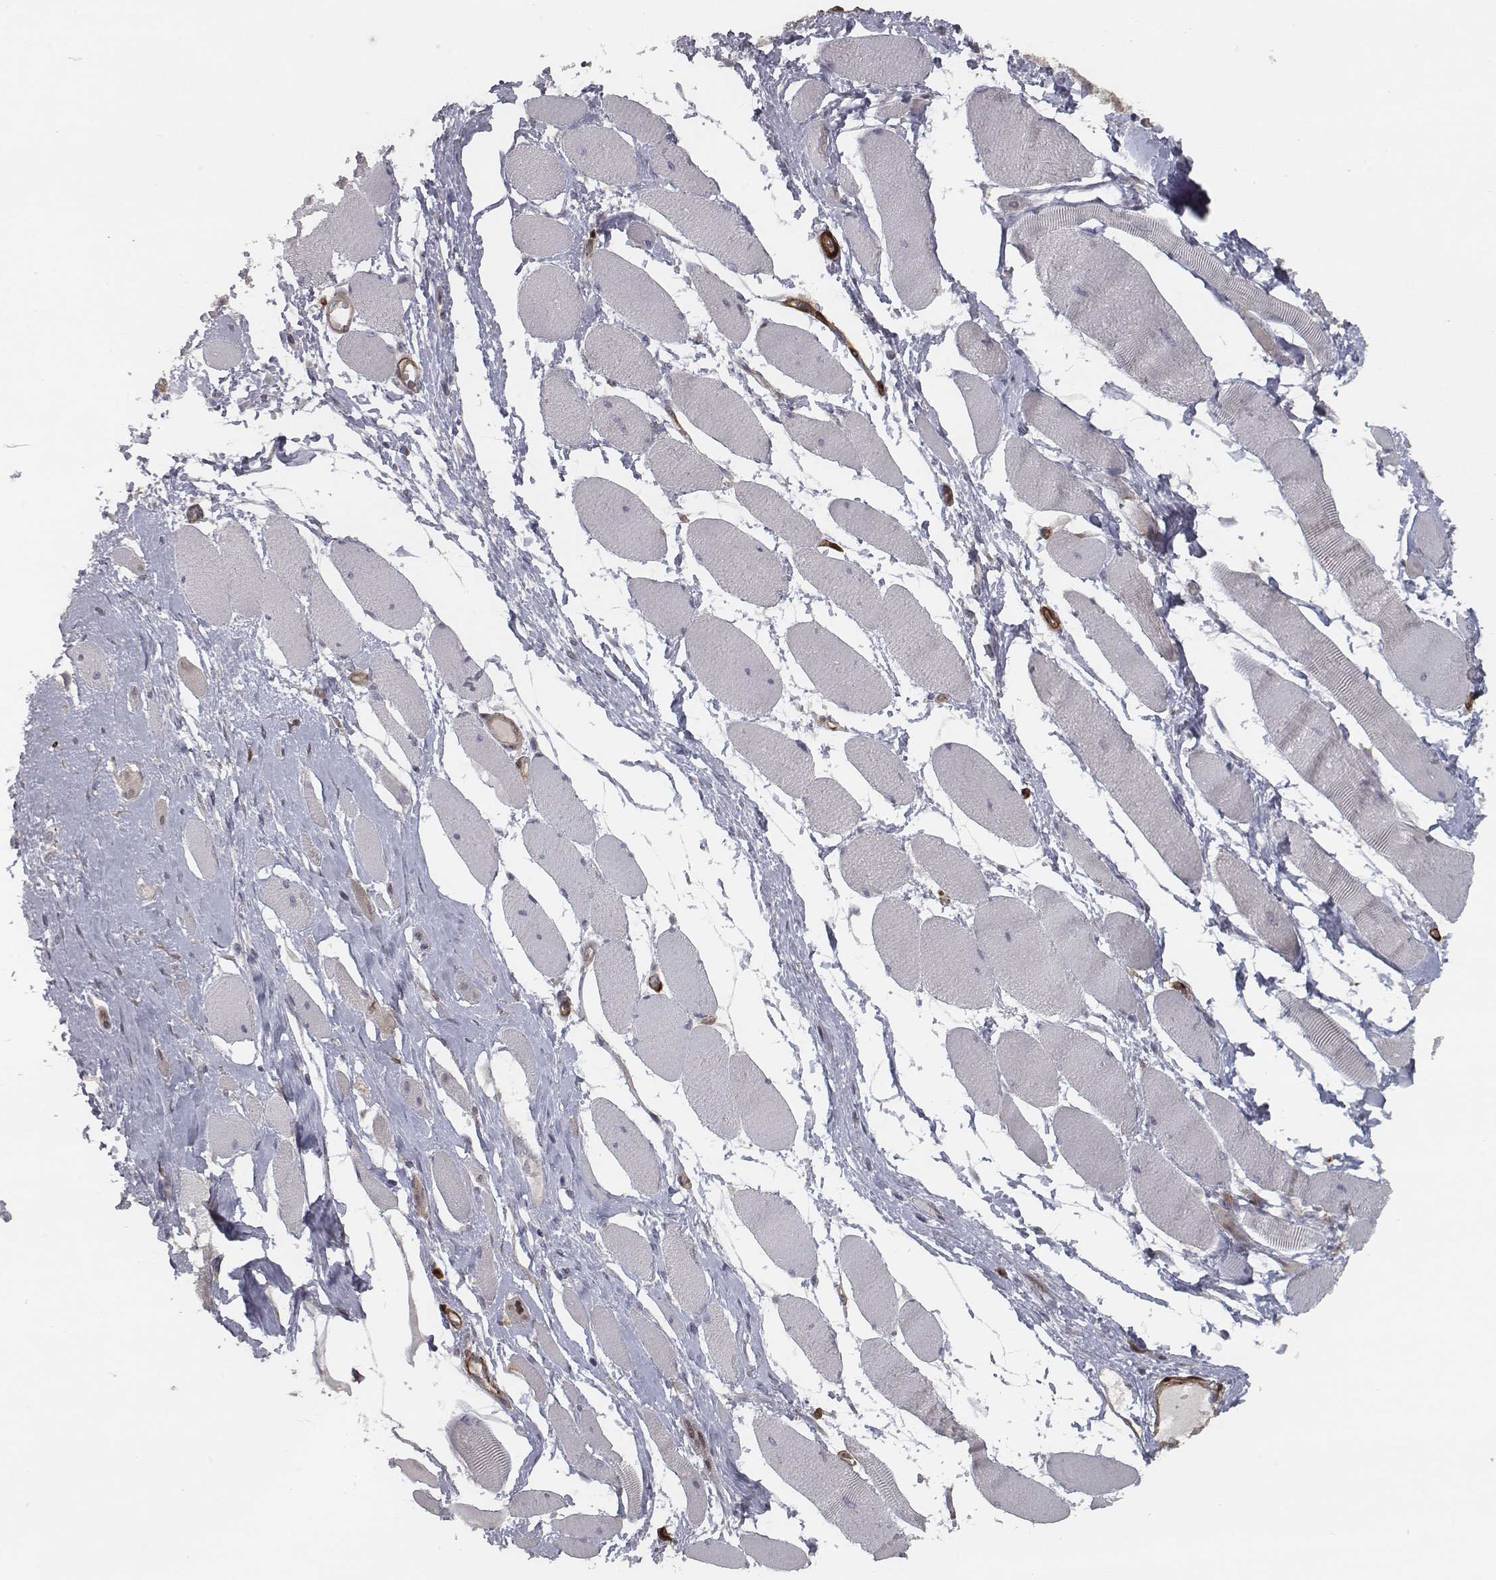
{"staining": {"intensity": "negative", "quantity": "none", "location": "none"}, "tissue": "skeletal muscle", "cell_type": "Myocytes", "image_type": "normal", "snomed": [{"axis": "morphology", "description": "Normal tissue, NOS"}, {"axis": "topography", "description": "Skeletal muscle"}], "caption": "The IHC image has no significant positivity in myocytes of skeletal muscle.", "gene": "ISYNA1", "patient": {"sex": "female", "age": 75}}